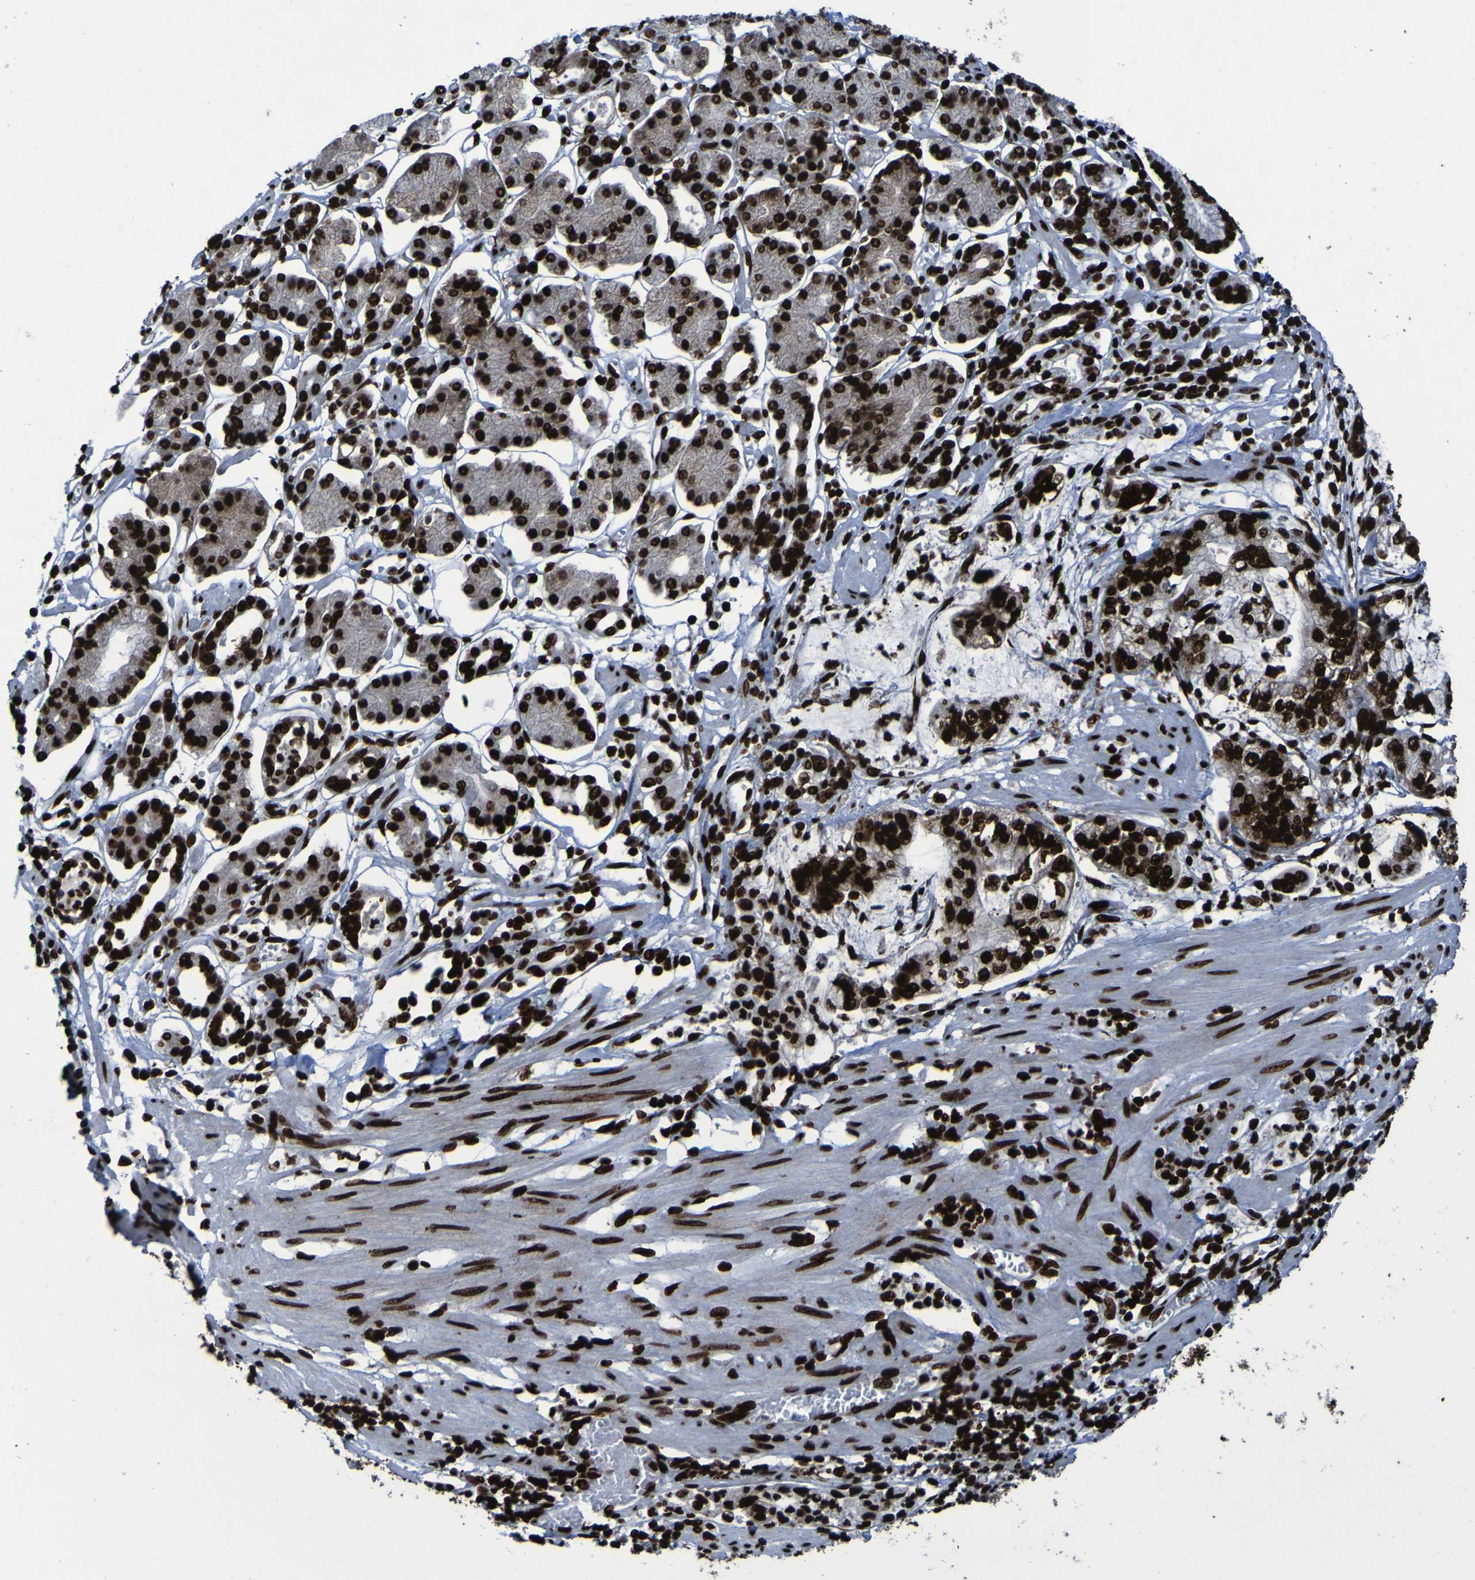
{"staining": {"intensity": "strong", "quantity": ">75%", "location": "nuclear"}, "tissue": "stomach cancer", "cell_type": "Tumor cells", "image_type": "cancer", "snomed": [{"axis": "morphology", "description": "Adenocarcinoma, NOS"}, {"axis": "topography", "description": "Stomach"}], "caption": "Protein staining shows strong nuclear expression in about >75% of tumor cells in stomach cancer (adenocarcinoma). (DAB (3,3'-diaminobenzidine) = brown stain, brightfield microscopy at high magnification).", "gene": "NPM1", "patient": {"sex": "male", "age": 76}}